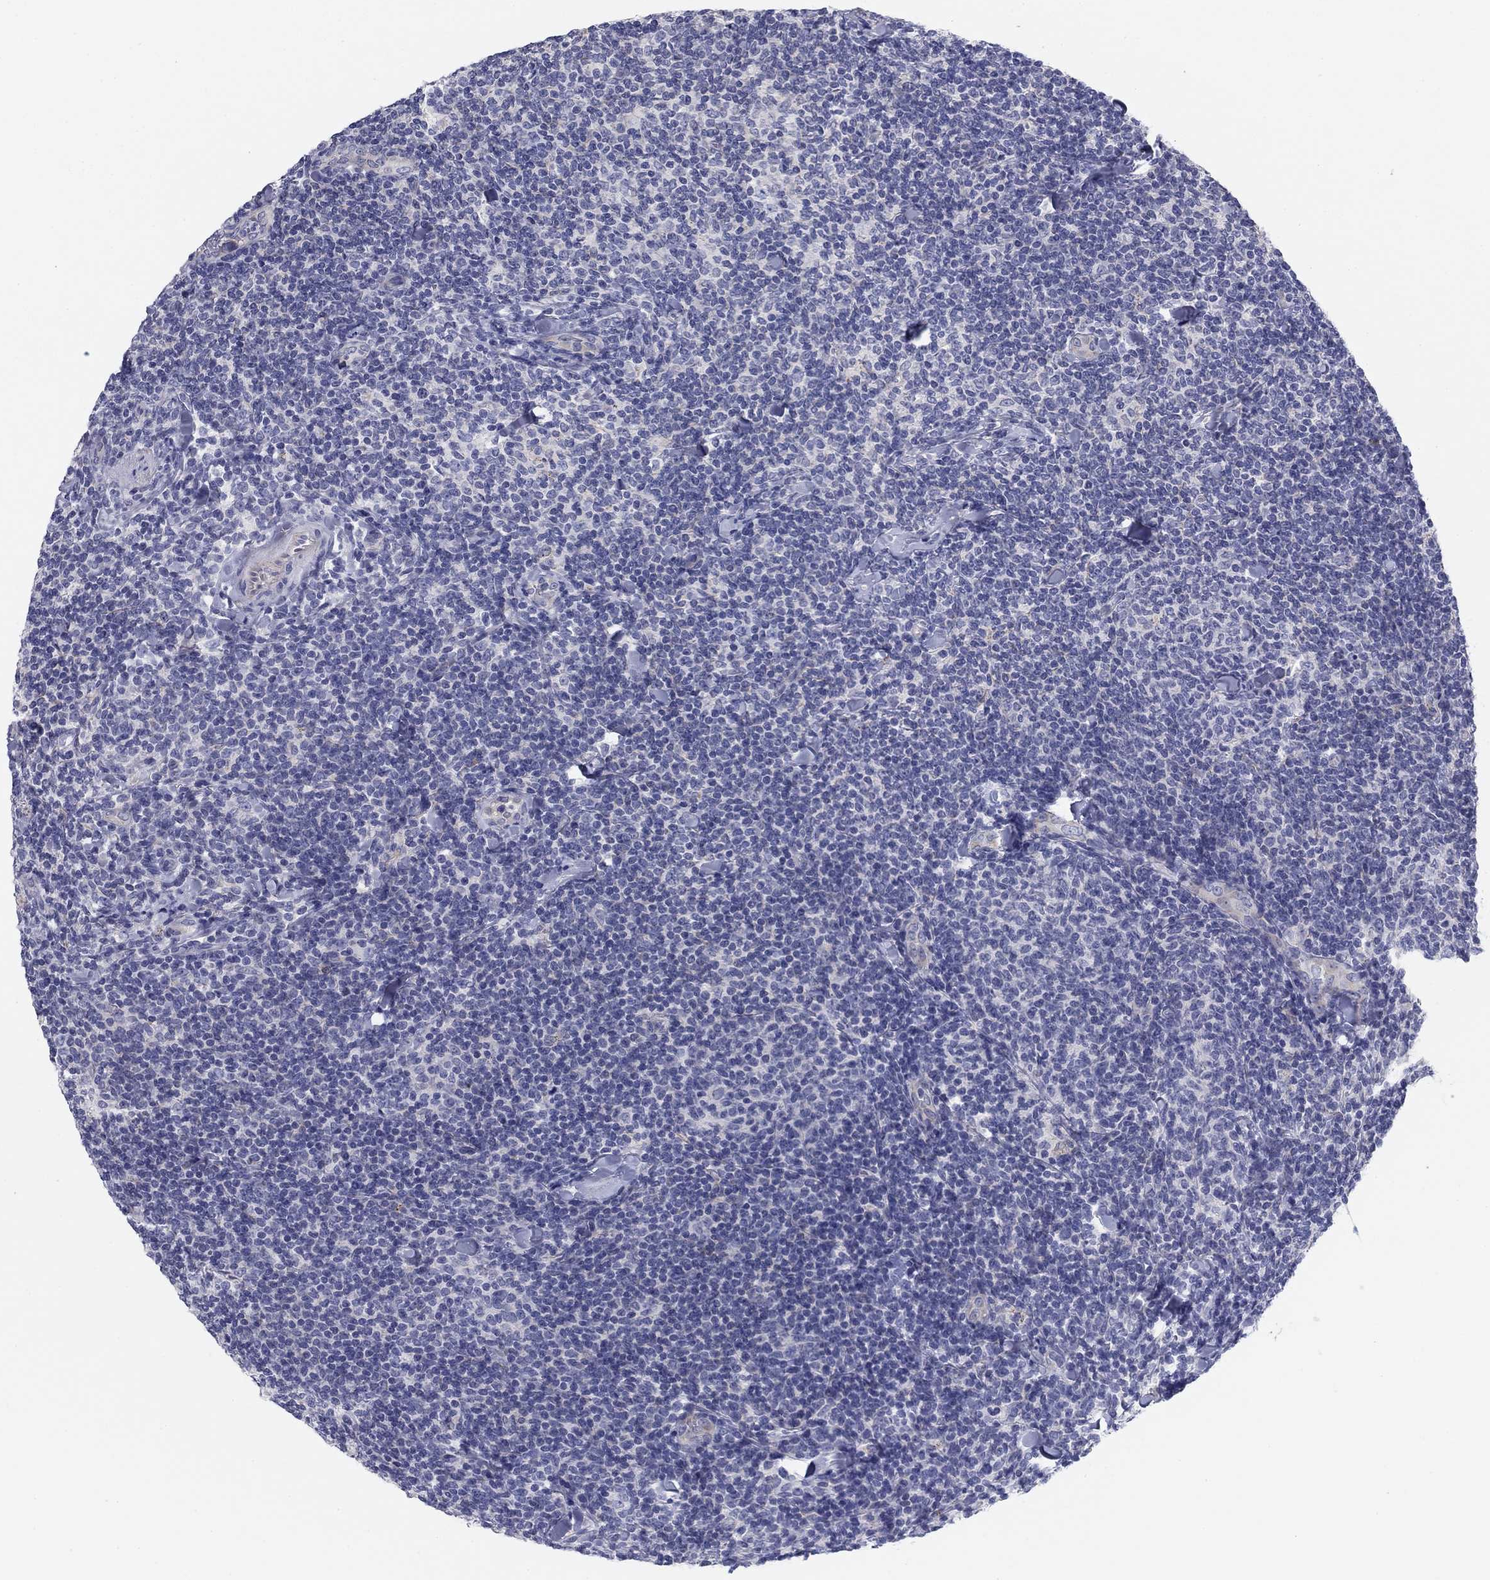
{"staining": {"intensity": "negative", "quantity": "none", "location": "none"}, "tissue": "lymphoma", "cell_type": "Tumor cells", "image_type": "cancer", "snomed": [{"axis": "morphology", "description": "Malignant lymphoma, non-Hodgkin's type, Low grade"}, {"axis": "topography", "description": "Lymph node"}], "caption": "Histopathology image shows no protein staining in tumor cells of lymphoma tissue.", "gene": "SEPTIN3", "patient": {"sex": "female", "age": 56}}